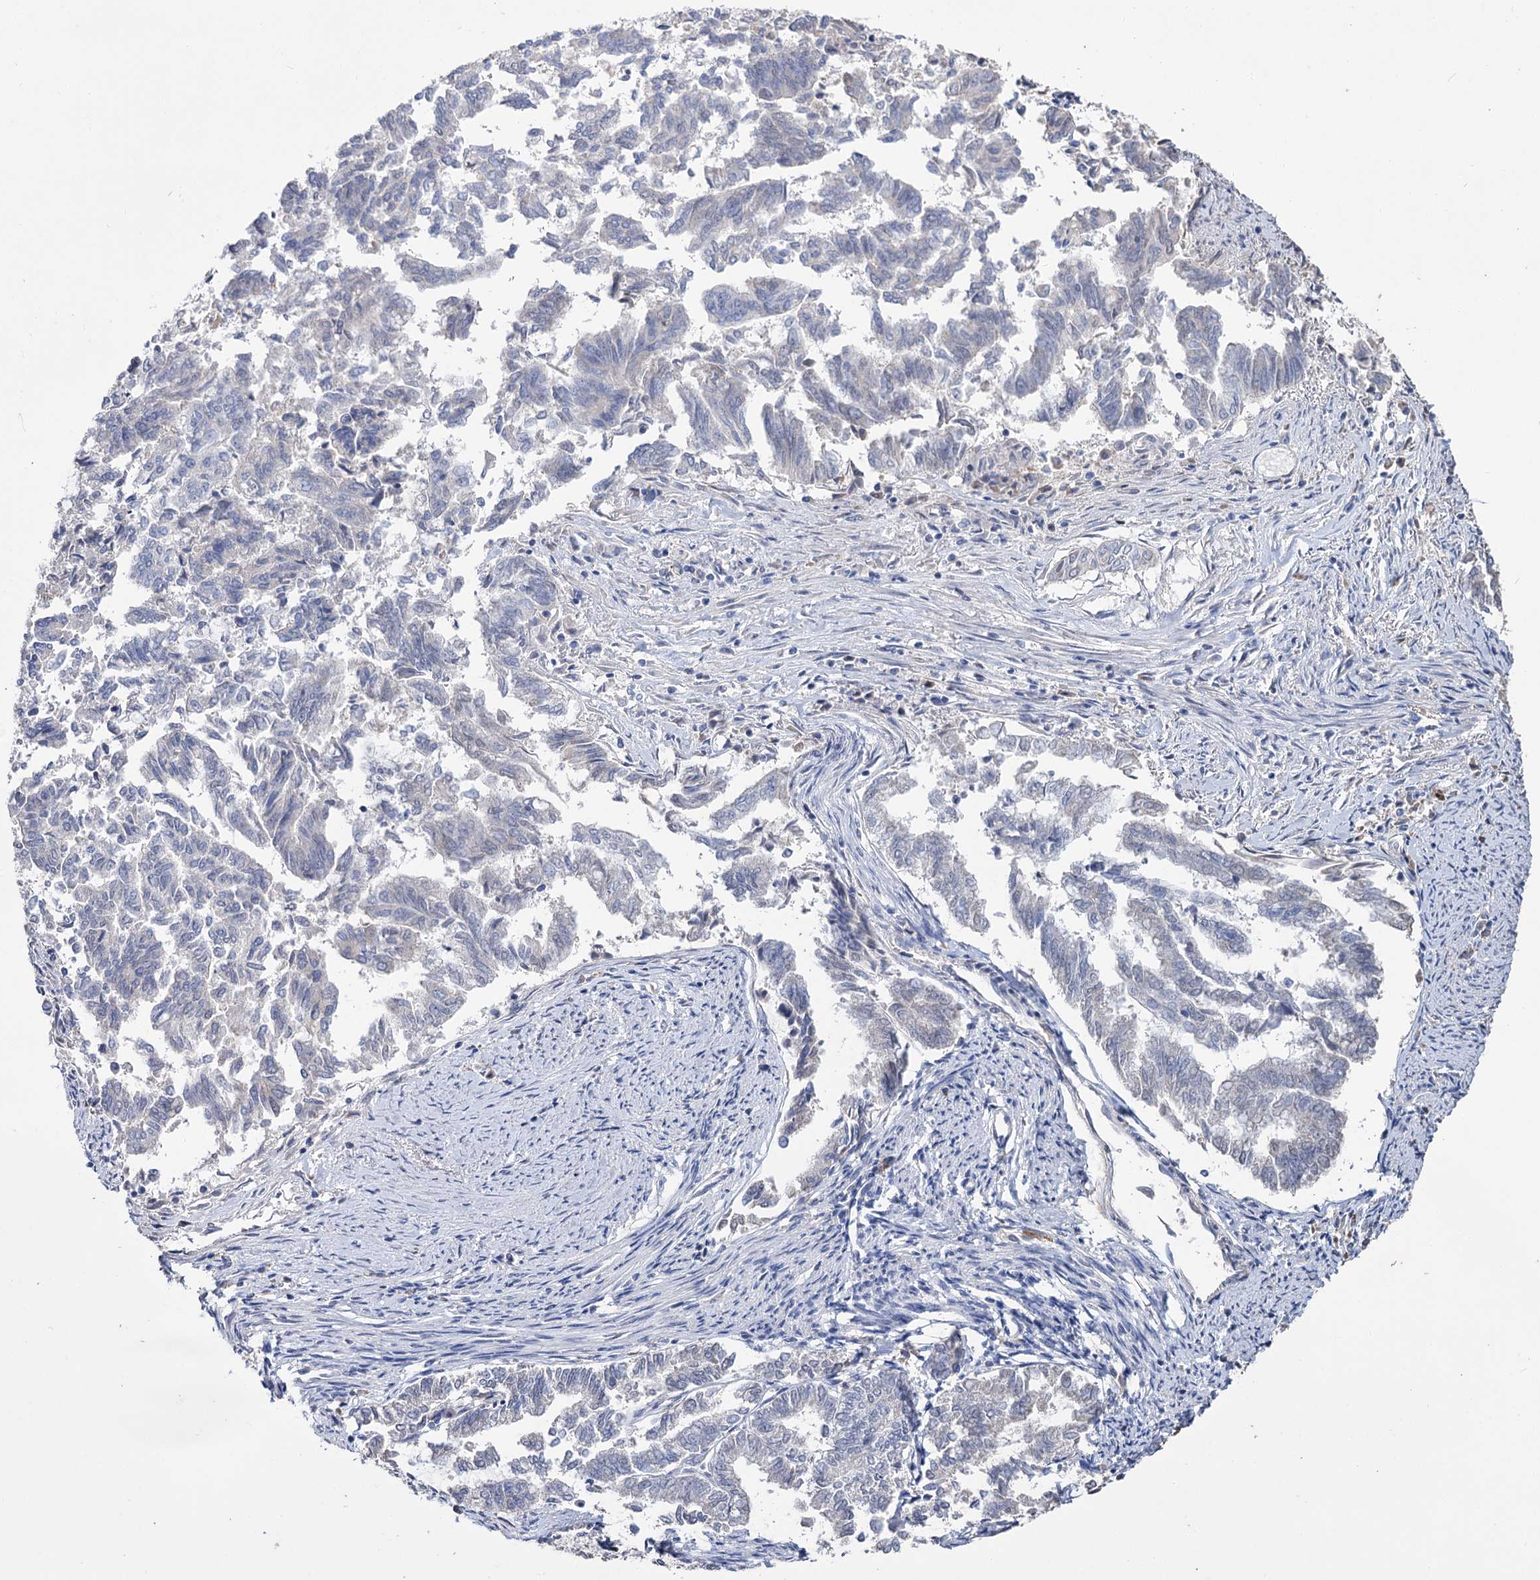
{"staining": {"intensity": "negative", "quantity": "none", "location": "none"}, "tissue": "endometrial cancer", "cell_type": "Tumor cells", "image_type": "cancer", "snomed": [{"axis": "morphology", "description": "Adenocarcinoma, NOS"}, {"axis": "topography", "description": "Endometrium"}], "caption": "Photomicrograph shows no protein staining in tumor cells of endometrial adenocarcinoma tissue.", "gene": "EPB41L5", "patient": {"sex": "female", "age": 79}}